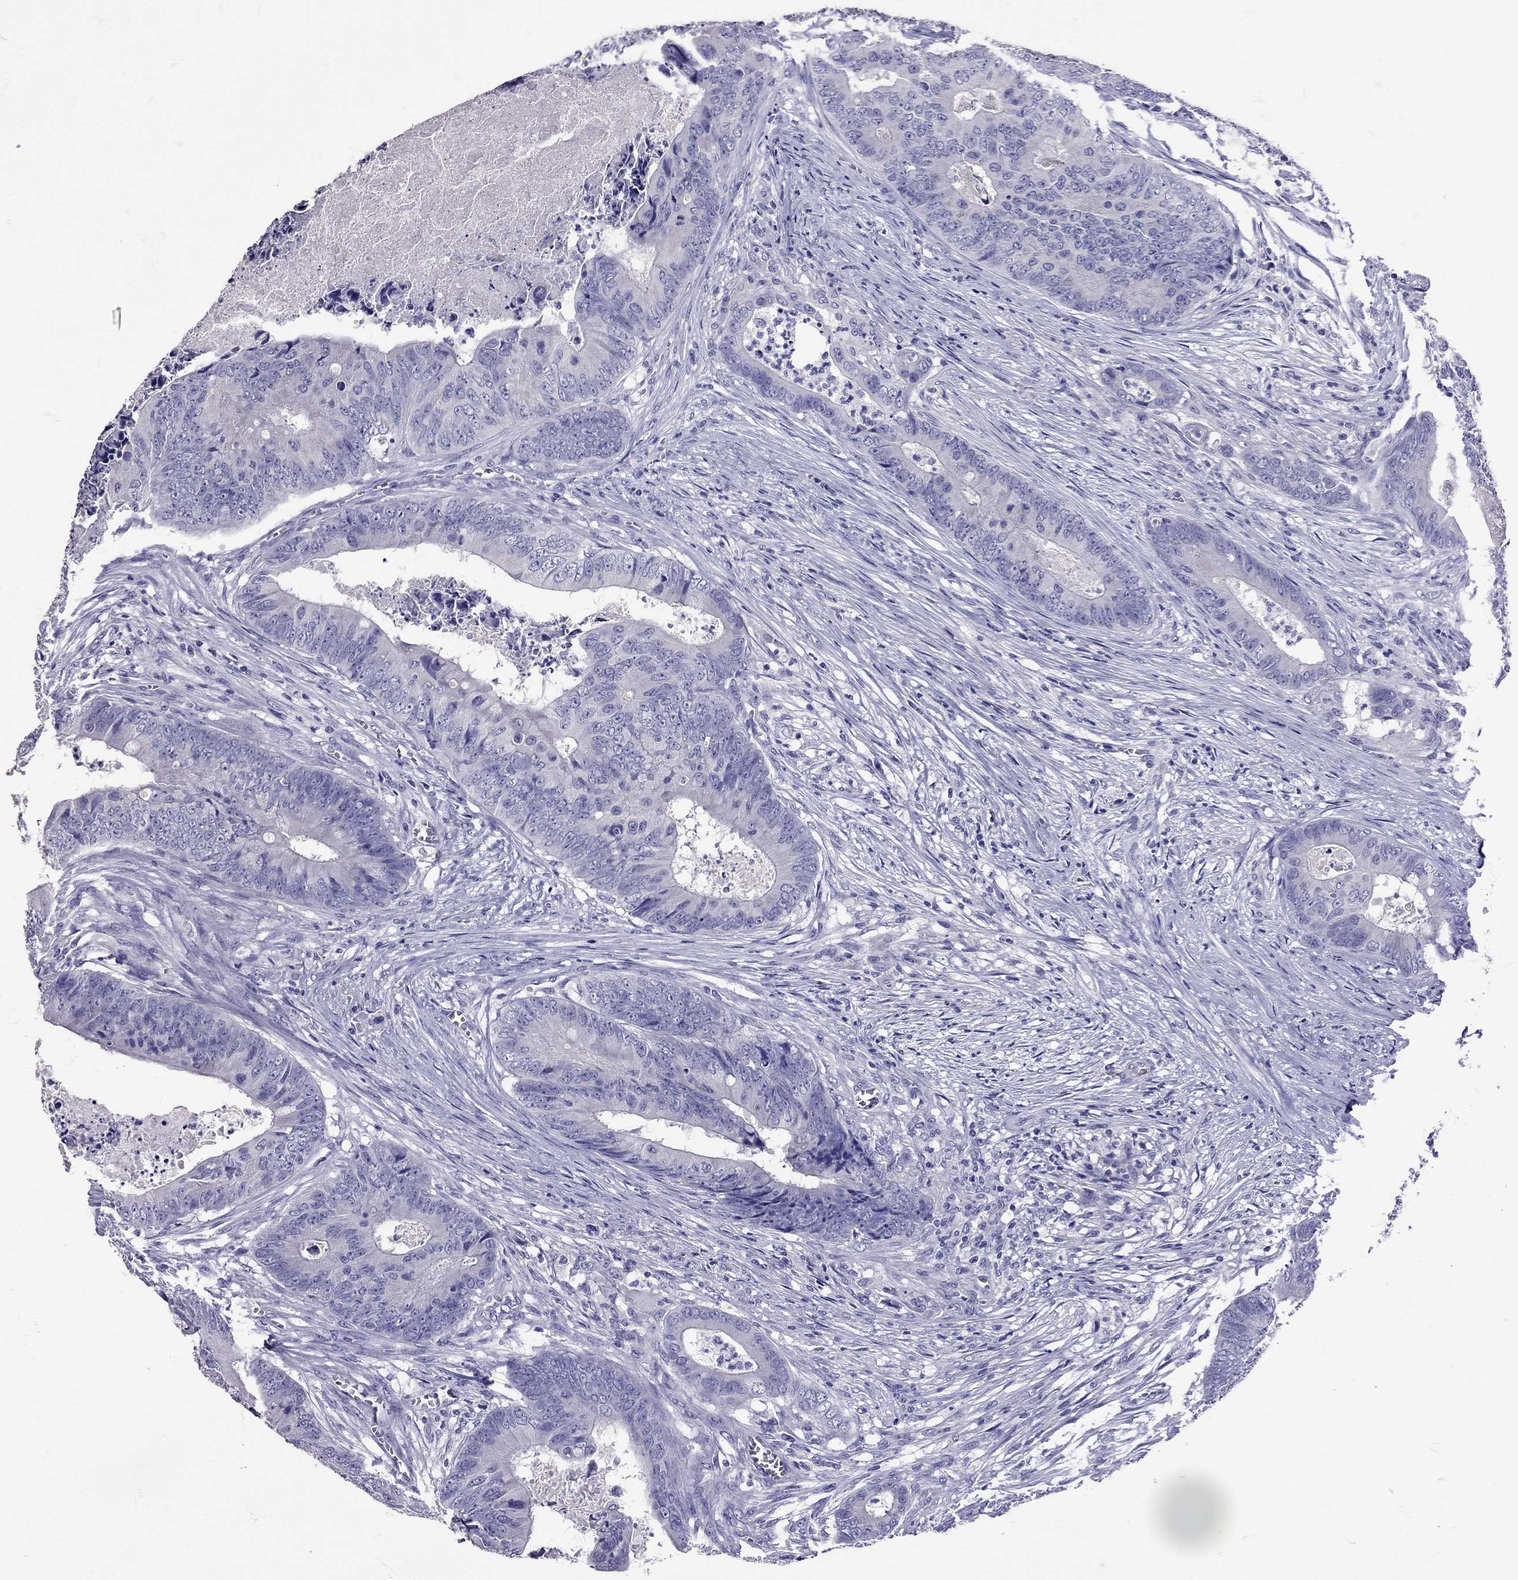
{"staining": {"intensity": "negative", "quantity": "none", "location": "none"}, "tissue": "colorectal cancer", "cell_type": "Tumor cells", "image_type": "cancer", "snomed": [{"axis": "morphology", "description": "Adenocarcinoma, NOS"}, {"axis": "topography", "description": "Colon"}], "caption": "Tumor cells are negative for brown protein staining in adenocarcinoma (colorectal).", "gene": "TBR1", "patient": {"sex": "male", "age": 84}}